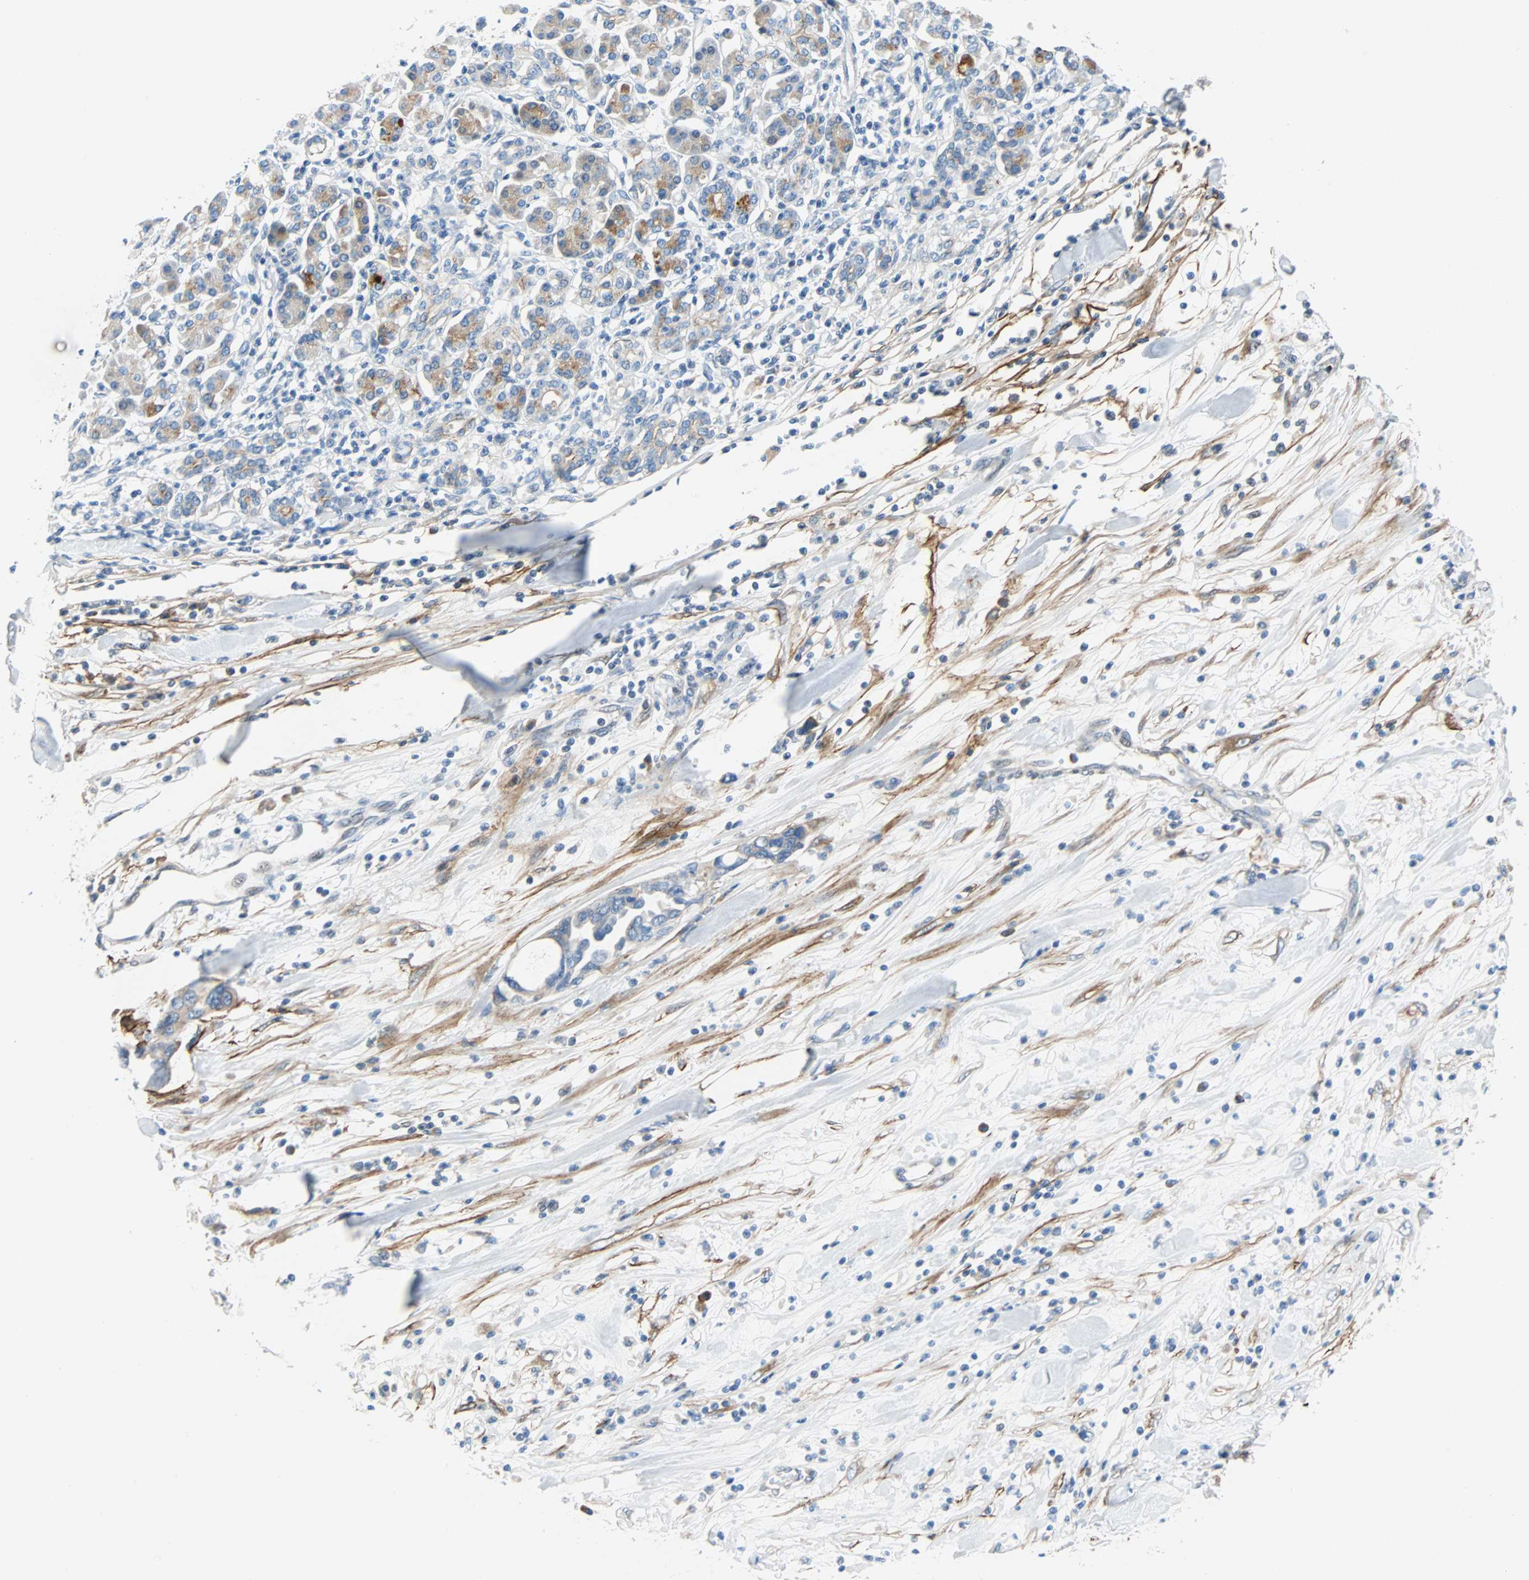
{"staining": {"intensity": "weak", "quantity": "<25%", "location": "cytoplasmic/membranous"}, "tissue": "pancreatic cancer", "cell_type": "Tumor cells", "image_type": "cancer", "snomed": [{"axis": "morphology", "description": "Adenocarcinoma, NOS"}, {"axis": "topography", "description": "Pancreas"}], "caption": "IHC histopathology image of neoplastic tissue: human pancreatic cancer stained with DAB (3,3'-diaminobenzidine) reveals no significant protein expression in tumor cells. The staining was performed using DAB (3,3'-diaminobenzidine) to visualize the protein expression in brown, while the nuclei were stained in blue with hematoxylin (Magnification: 20x).", "gene": "PDPN", "patient": {"sex": "female", "age": 57}}